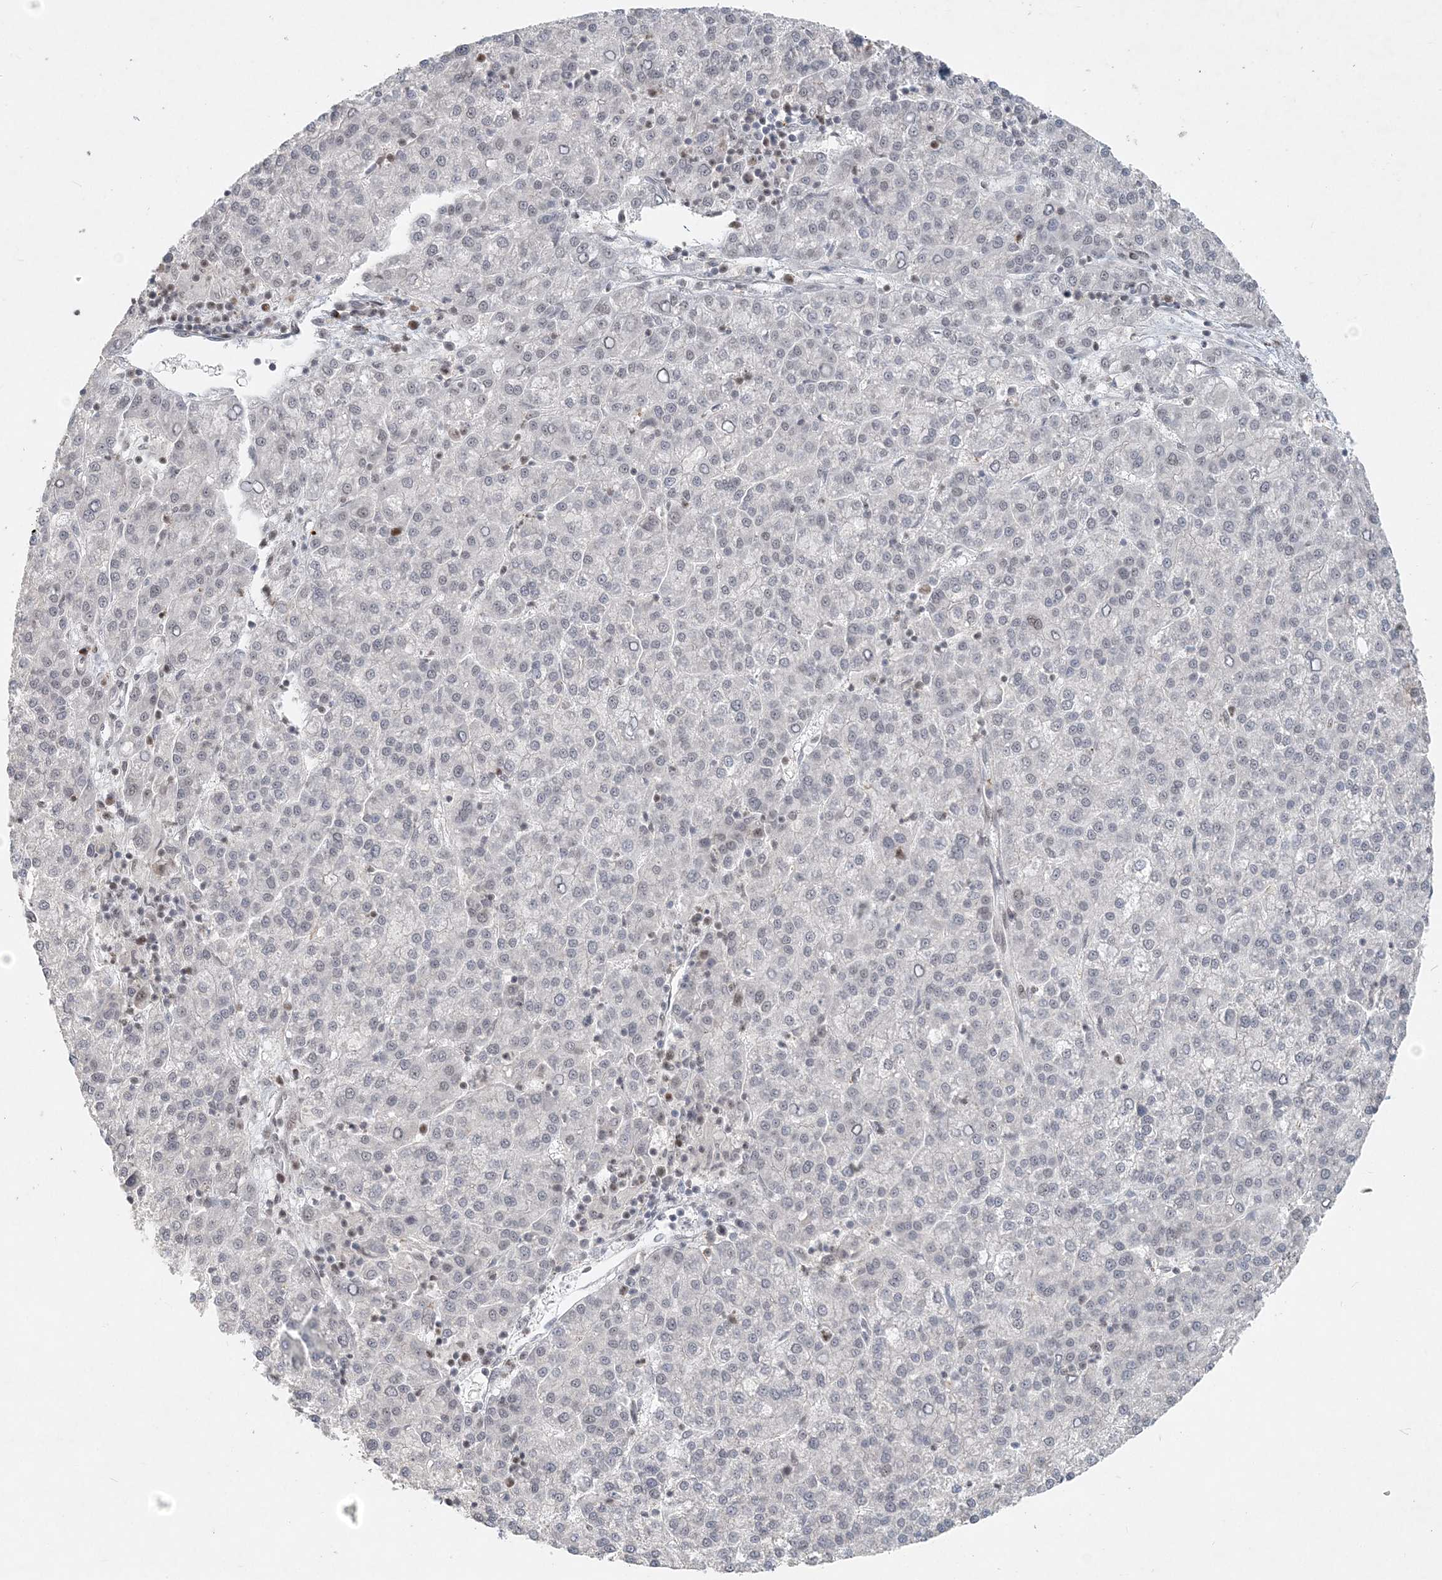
{"staining": {"intensity": "negative", "quantity": "none", "location": "none"}, "tissue": "liver cancer", "cell_type": "Tumor cells", "image_type": "cancer", "snomed": [{"axis": "morphology", "description": "Carcinoma, Hepatocellular, NOS"}, {"axis": "topography", "description": "Liver"}], "caption": "IHC histopathology image of neoplastic tissue: liver hepatocellular carcinoma stained with DAB (3,3'-diaminobenzidine) demonstrates no significant protein staining in tumor cells. (DAB (3,3'-diaminobenzidine) immunohistochemistry (IHC) with hematoxylin counter stain).", "gene": "BAZ1B", "patient": {"sex": "female", "age": 58}}